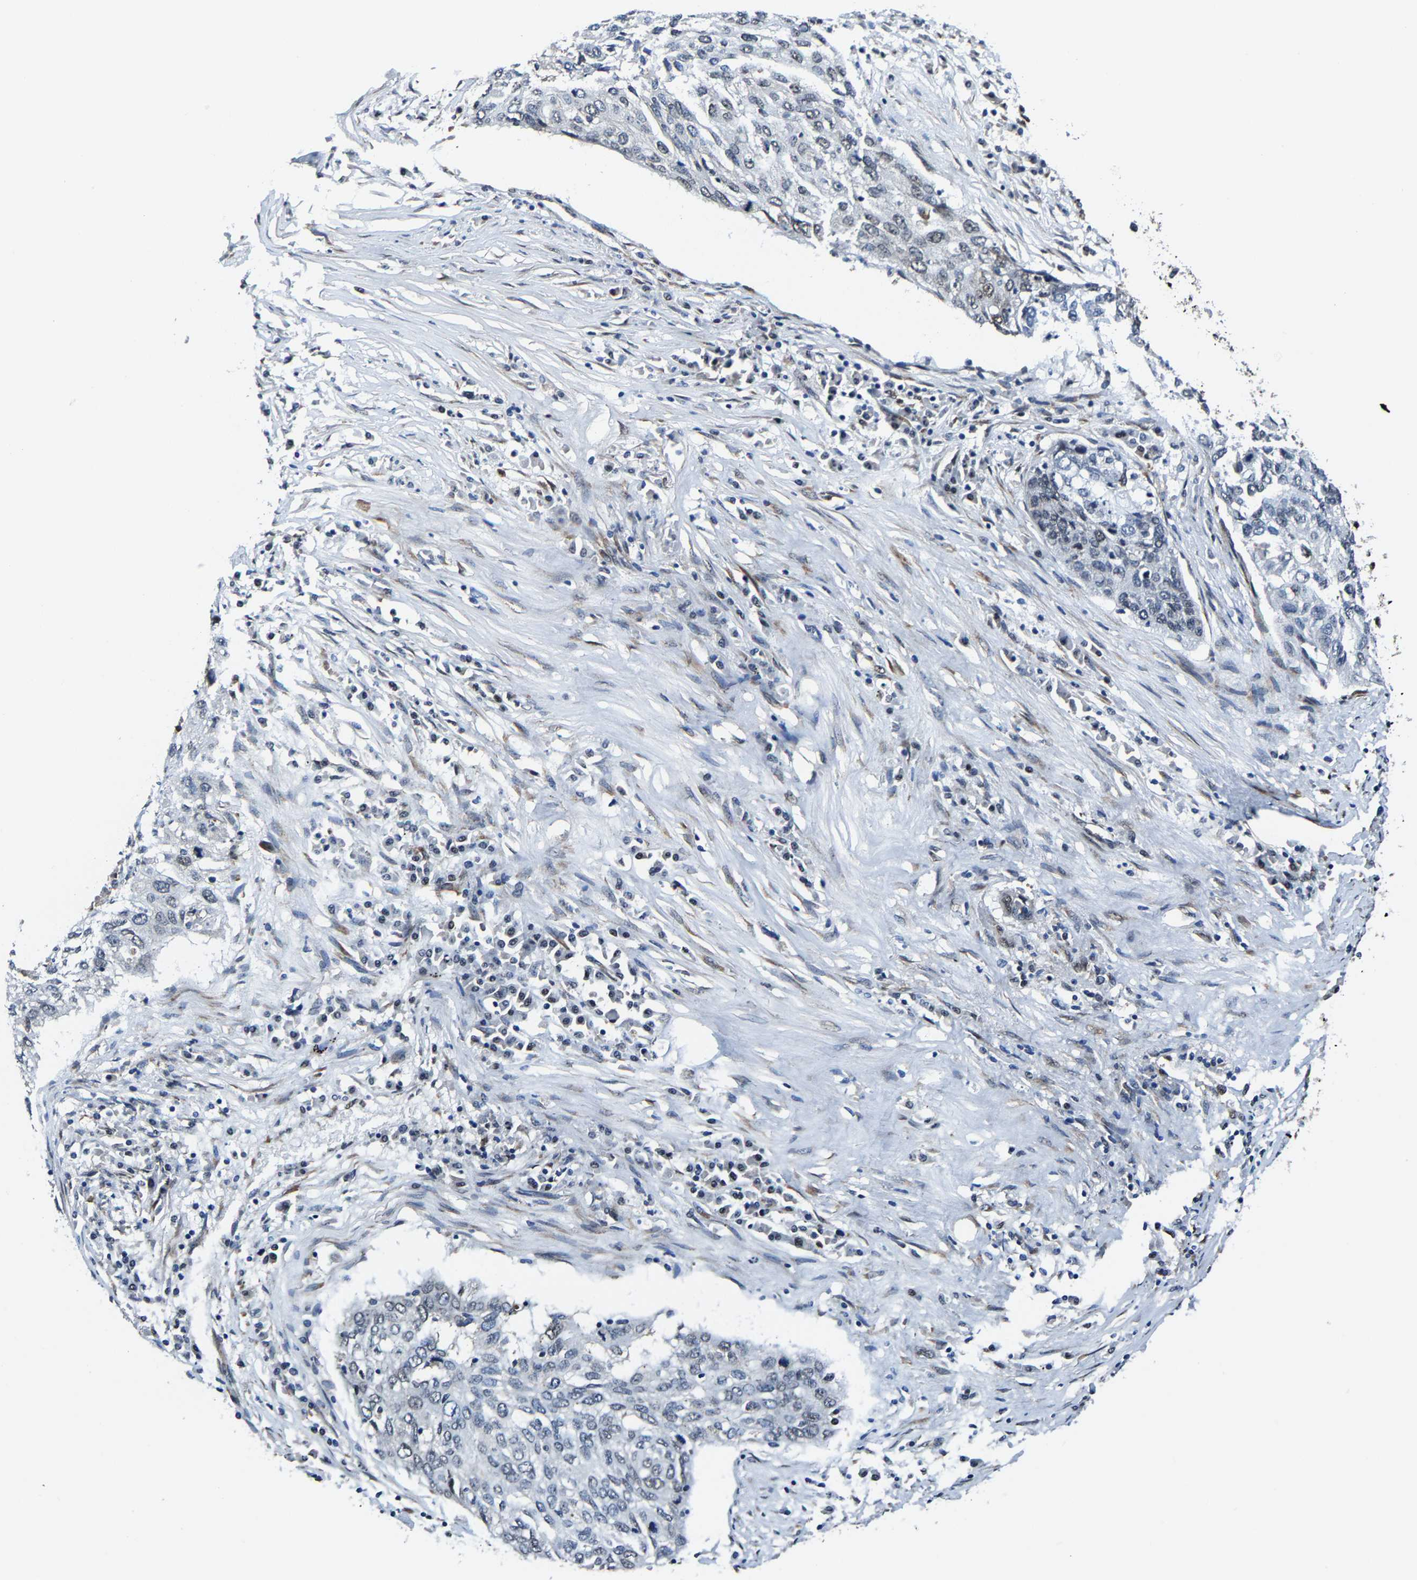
{"staining": {"intensity": "weak", "quantity": "<25%", "location": "nuclear"}, "tissue": "lung cancer", "cell_type": "Tumor cells", "image_type": "cancer", "snomed": [{"axis": "morphology", "description": "Squamous cell carcinoma, NOS"}, {"axis": "topography", "description": "Lung"}], "caption": "The micrograph exhibits no staining of tumor cells in lung squamous cell carcinoma.", "gene": "METTL1", "patient": {"sex": "female", "age": 63}}